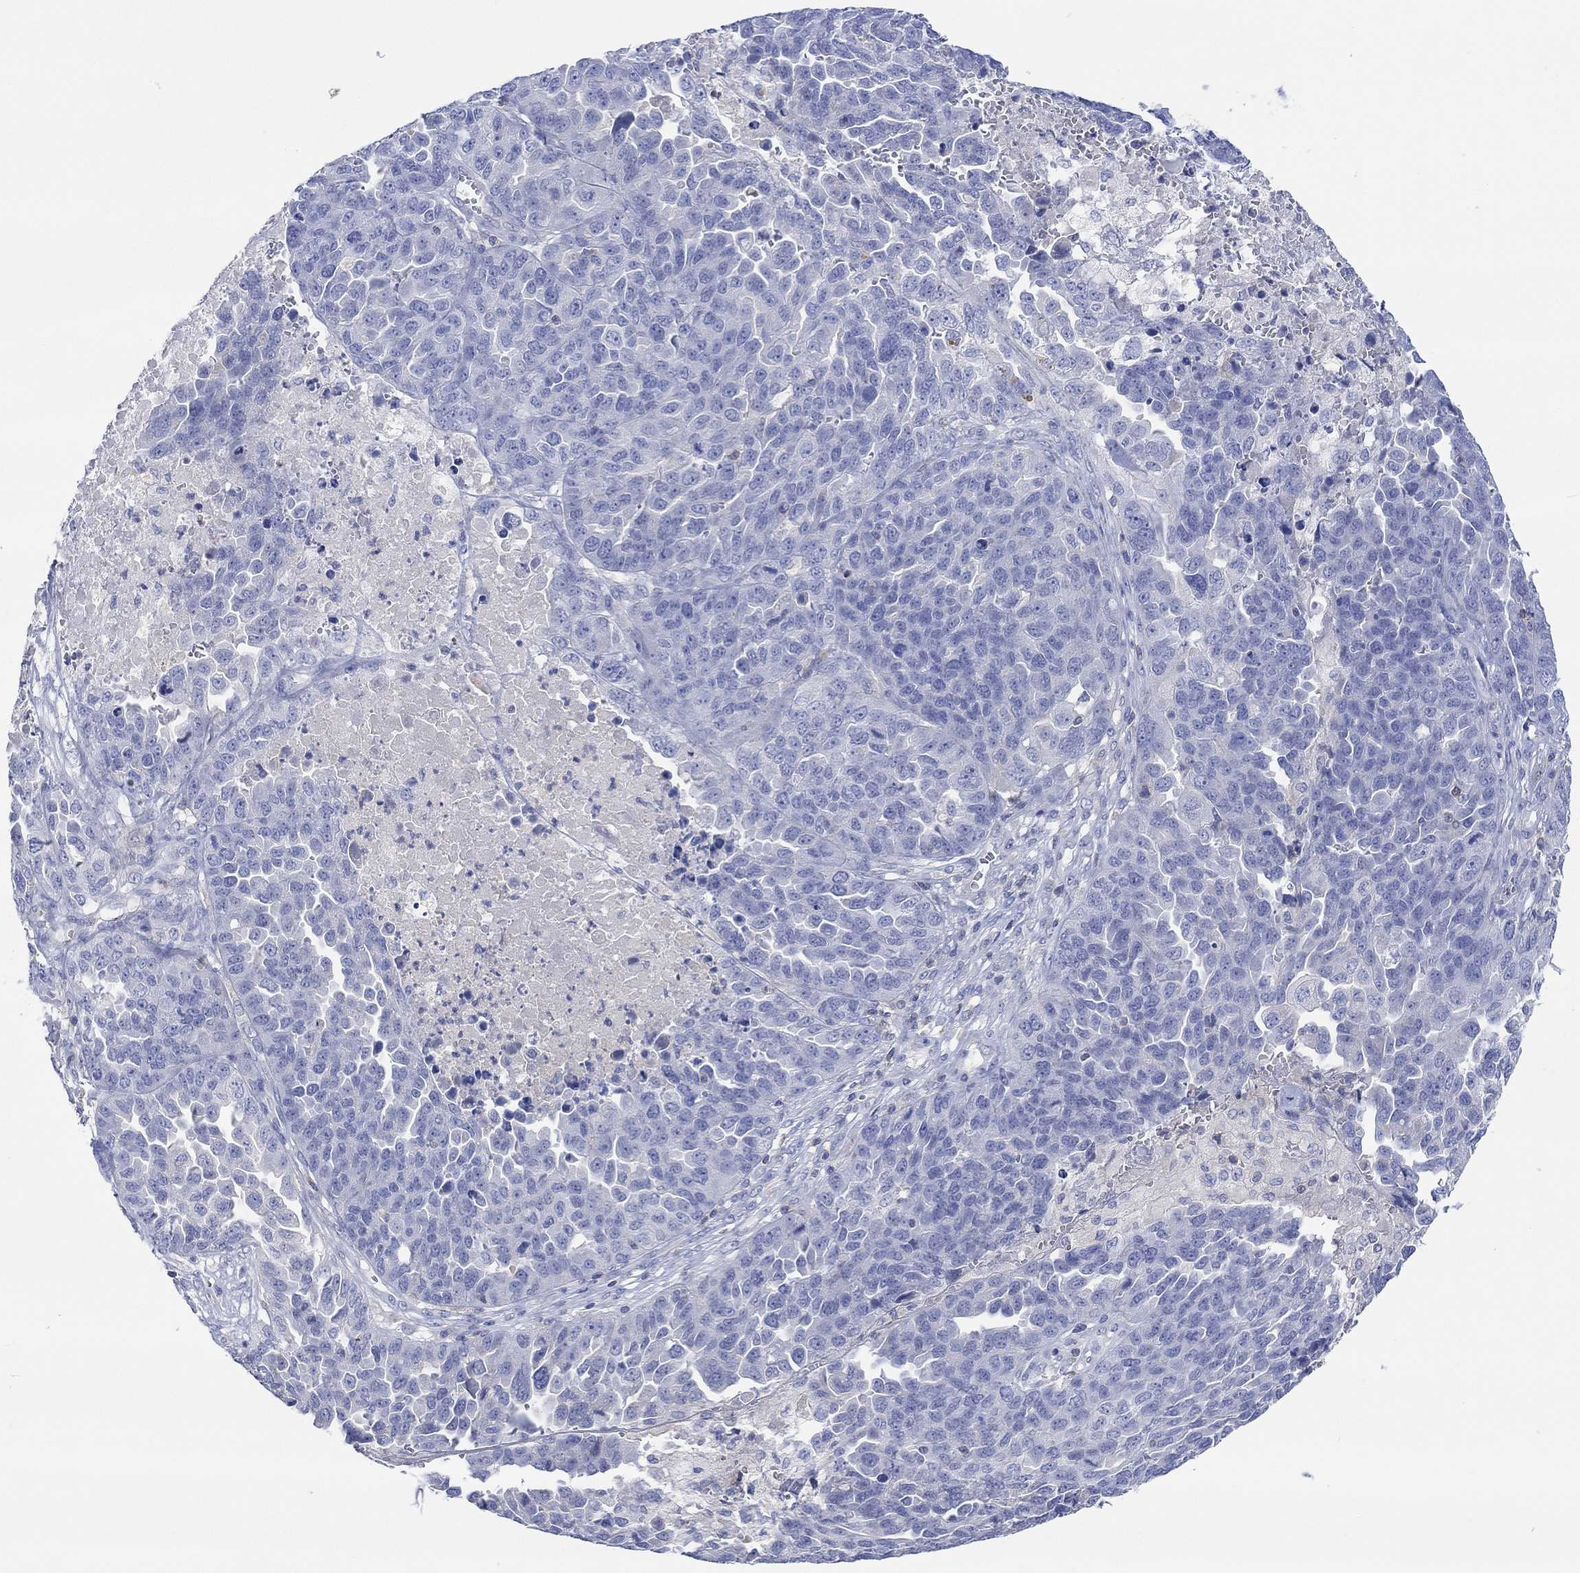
{"staining": {"intensity": "negative", "quantity": "none", "location": "none"}, "tissue": "ovarian cancer", "cell_type": "Tumor cells", "image_type": "cancer", "snomed": [{"axis": "morphology", "description": "Cystadenocarcinoma, serous, NOS"}, {"axis": "topography", "description": "Ovary"}], "caption": "High magnification brightfield microscopy of ovarian cancer (serous cystadenocarcinoma) stained with DAB (brown) and counterstained with hematoxylin (blue): tumor cells show no significant positivity.", "gene": "GCM1", "patient": {"sex": "female", "age": 87}}